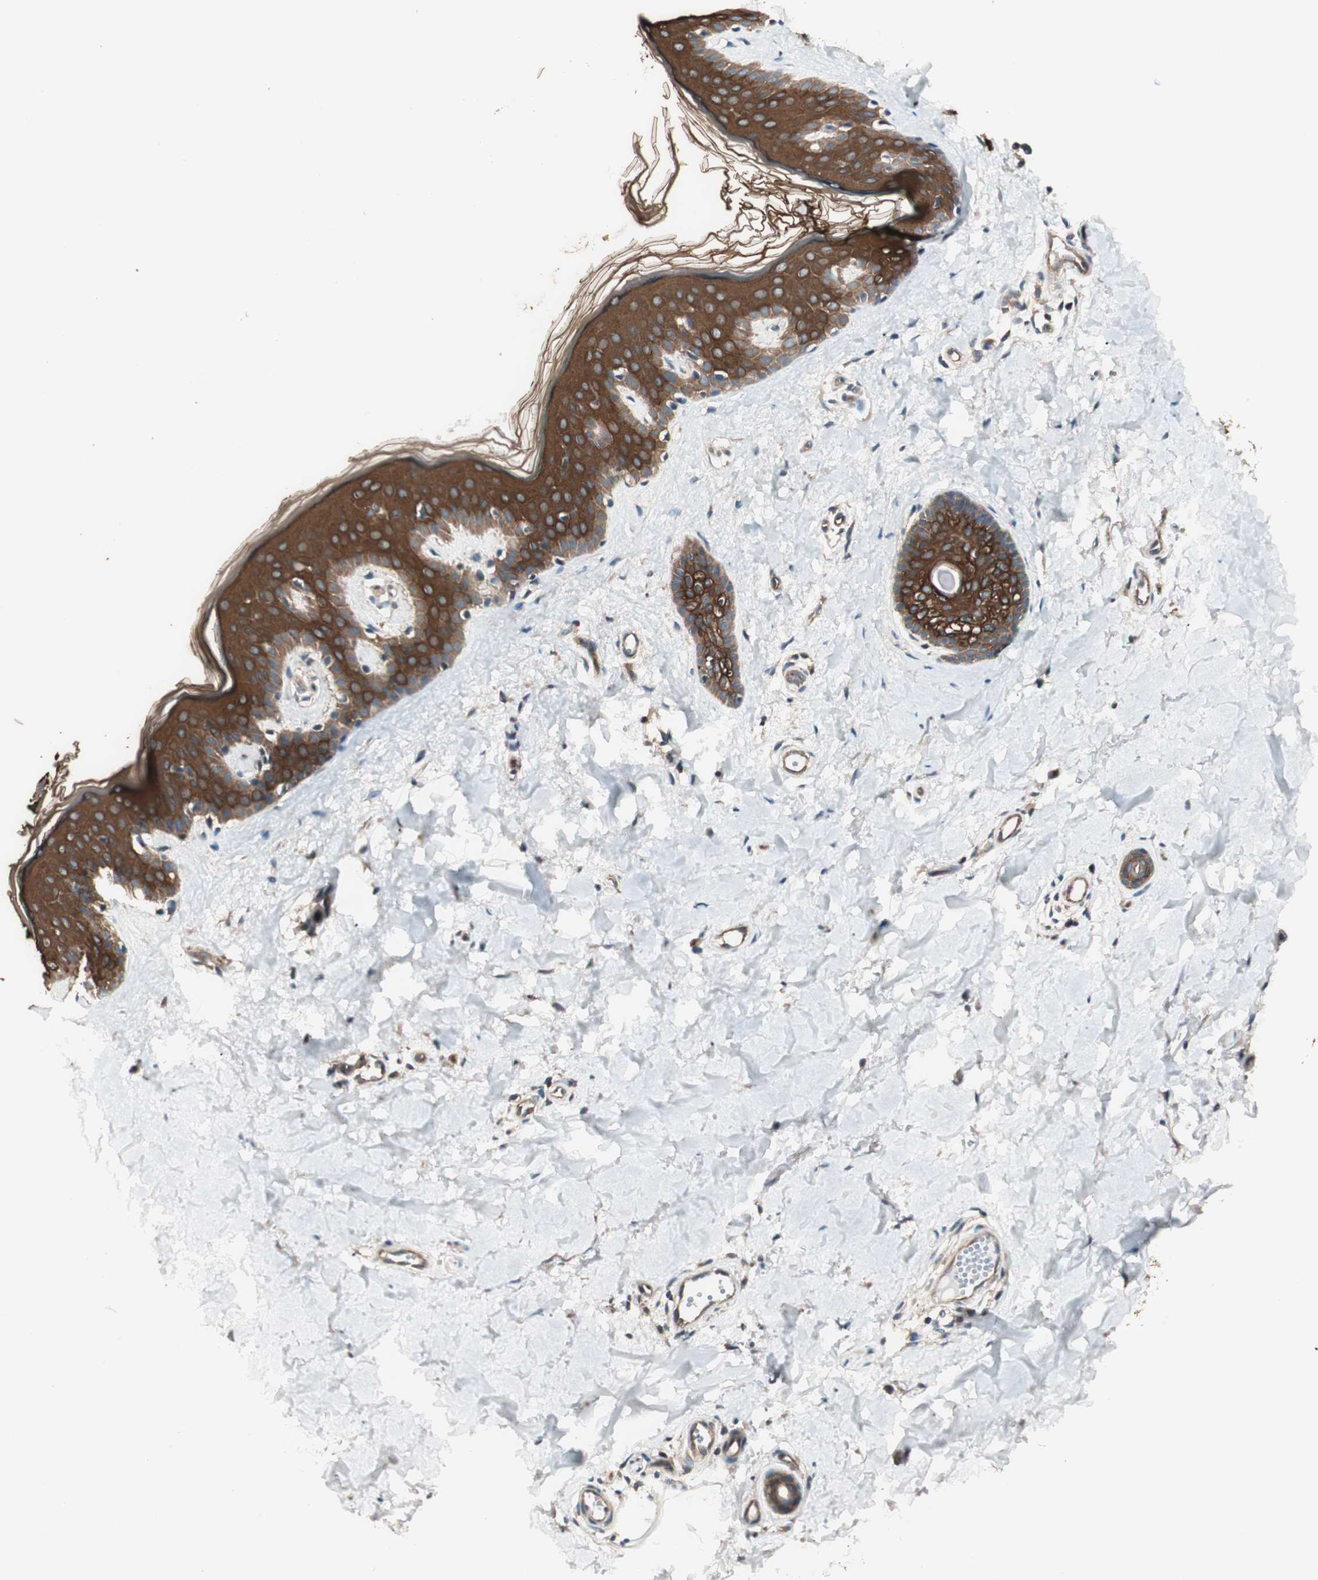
{"staining": {"intensity": "negative", "quantity": "none", "location": "none"}, "tissue": "skin", "cell_type": "Fibroblasts", "image_type": "normal", "snomed": [{"axis": "morphology", "description": "Normal tissue, NOS"}, {"axis": "topography", "description": "Skin"}], "caption": "Immunohistochemical staining of benign human skin demonstrates no significant positivity in fibroblasts. (Immunohistochemistry (ihc), brightfield microscopy, high magnification).", "gene": "TSG101", "patient": {"sex": "male", "age": 67}}